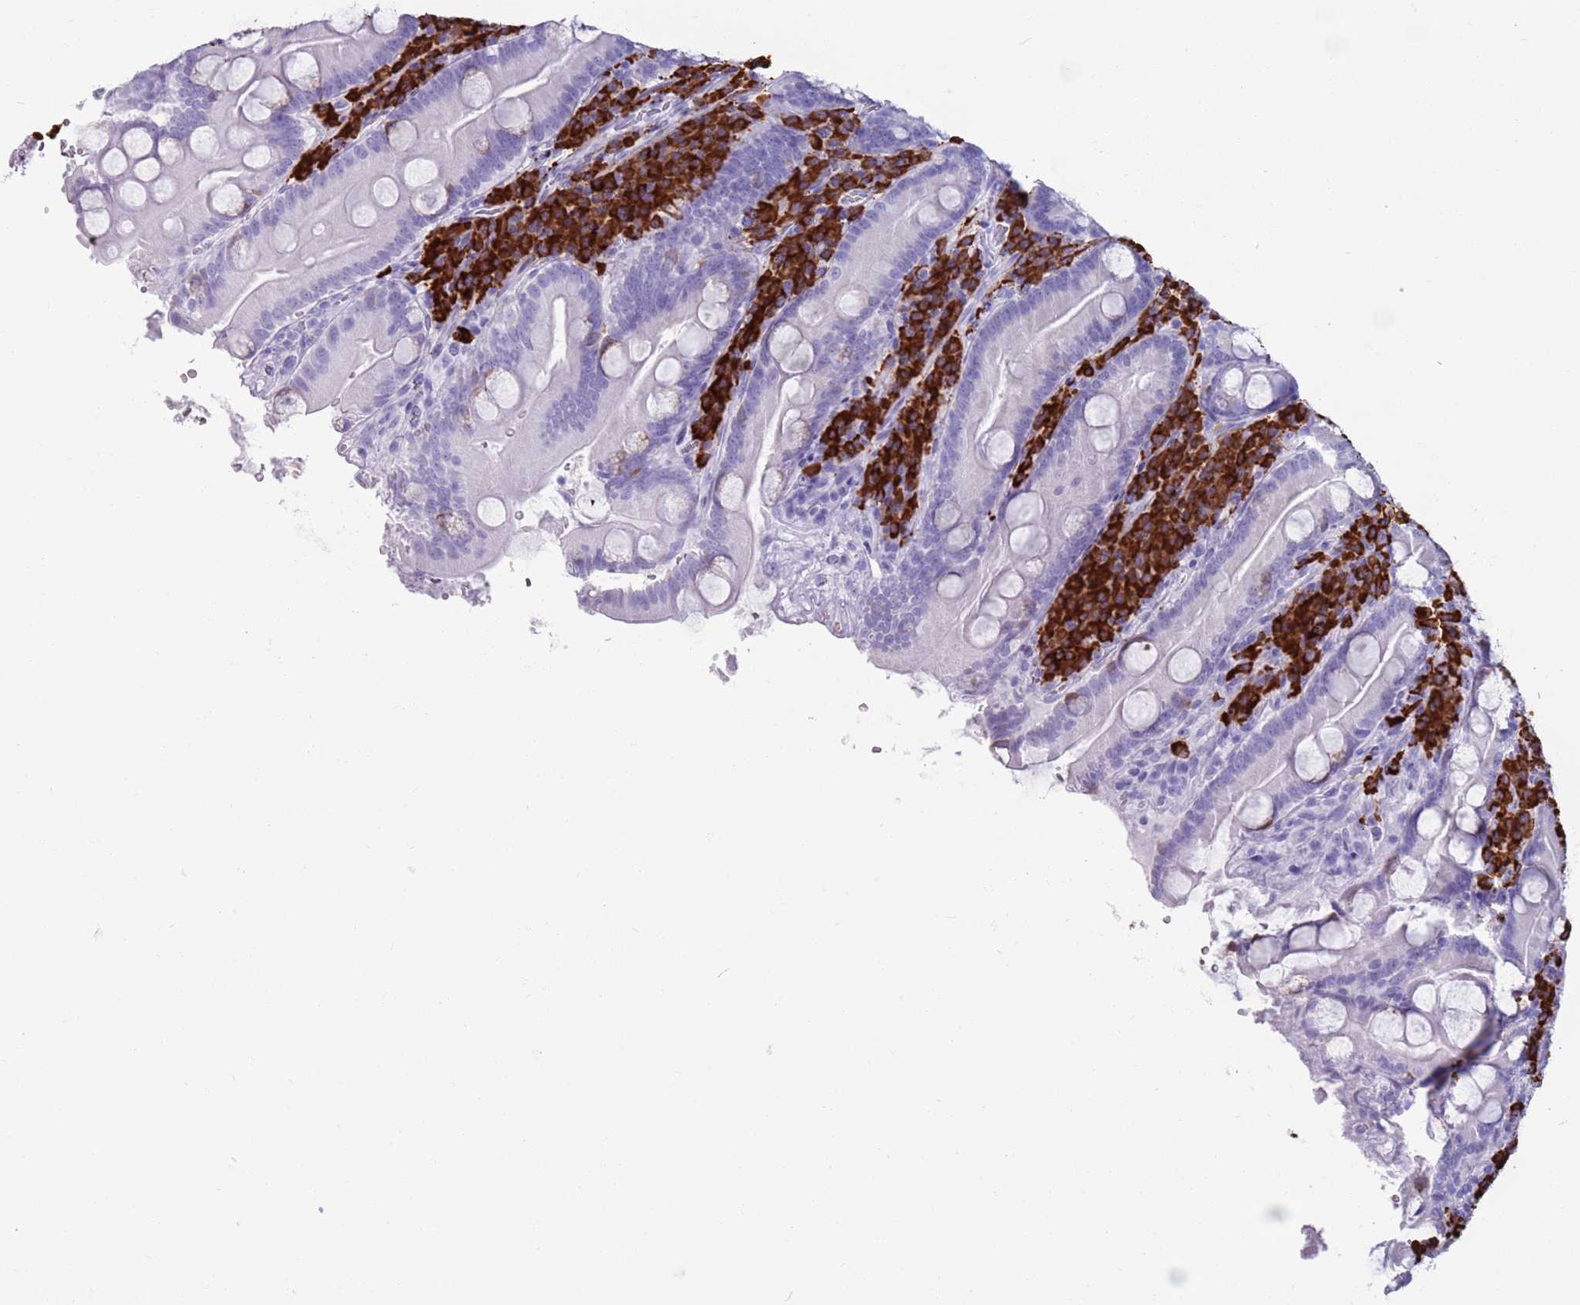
{"staining": {"intensity": "negative", "quantity": "none", "location": "none"}, "tissue": "duodenum", "cell_type": "Glandular cells", "image_type": "normal", "snomed": [{"axis": "morphology", "description": "Normal tissue, NOS"}, {"axis": "topography", "description": "Duodenum"}], "caption": "The micrograph exhibits no significant expression in glandular cells of duodenum.", "gene": "ENSG00000263020", "patient": {"sex": "male", "age": 35}}